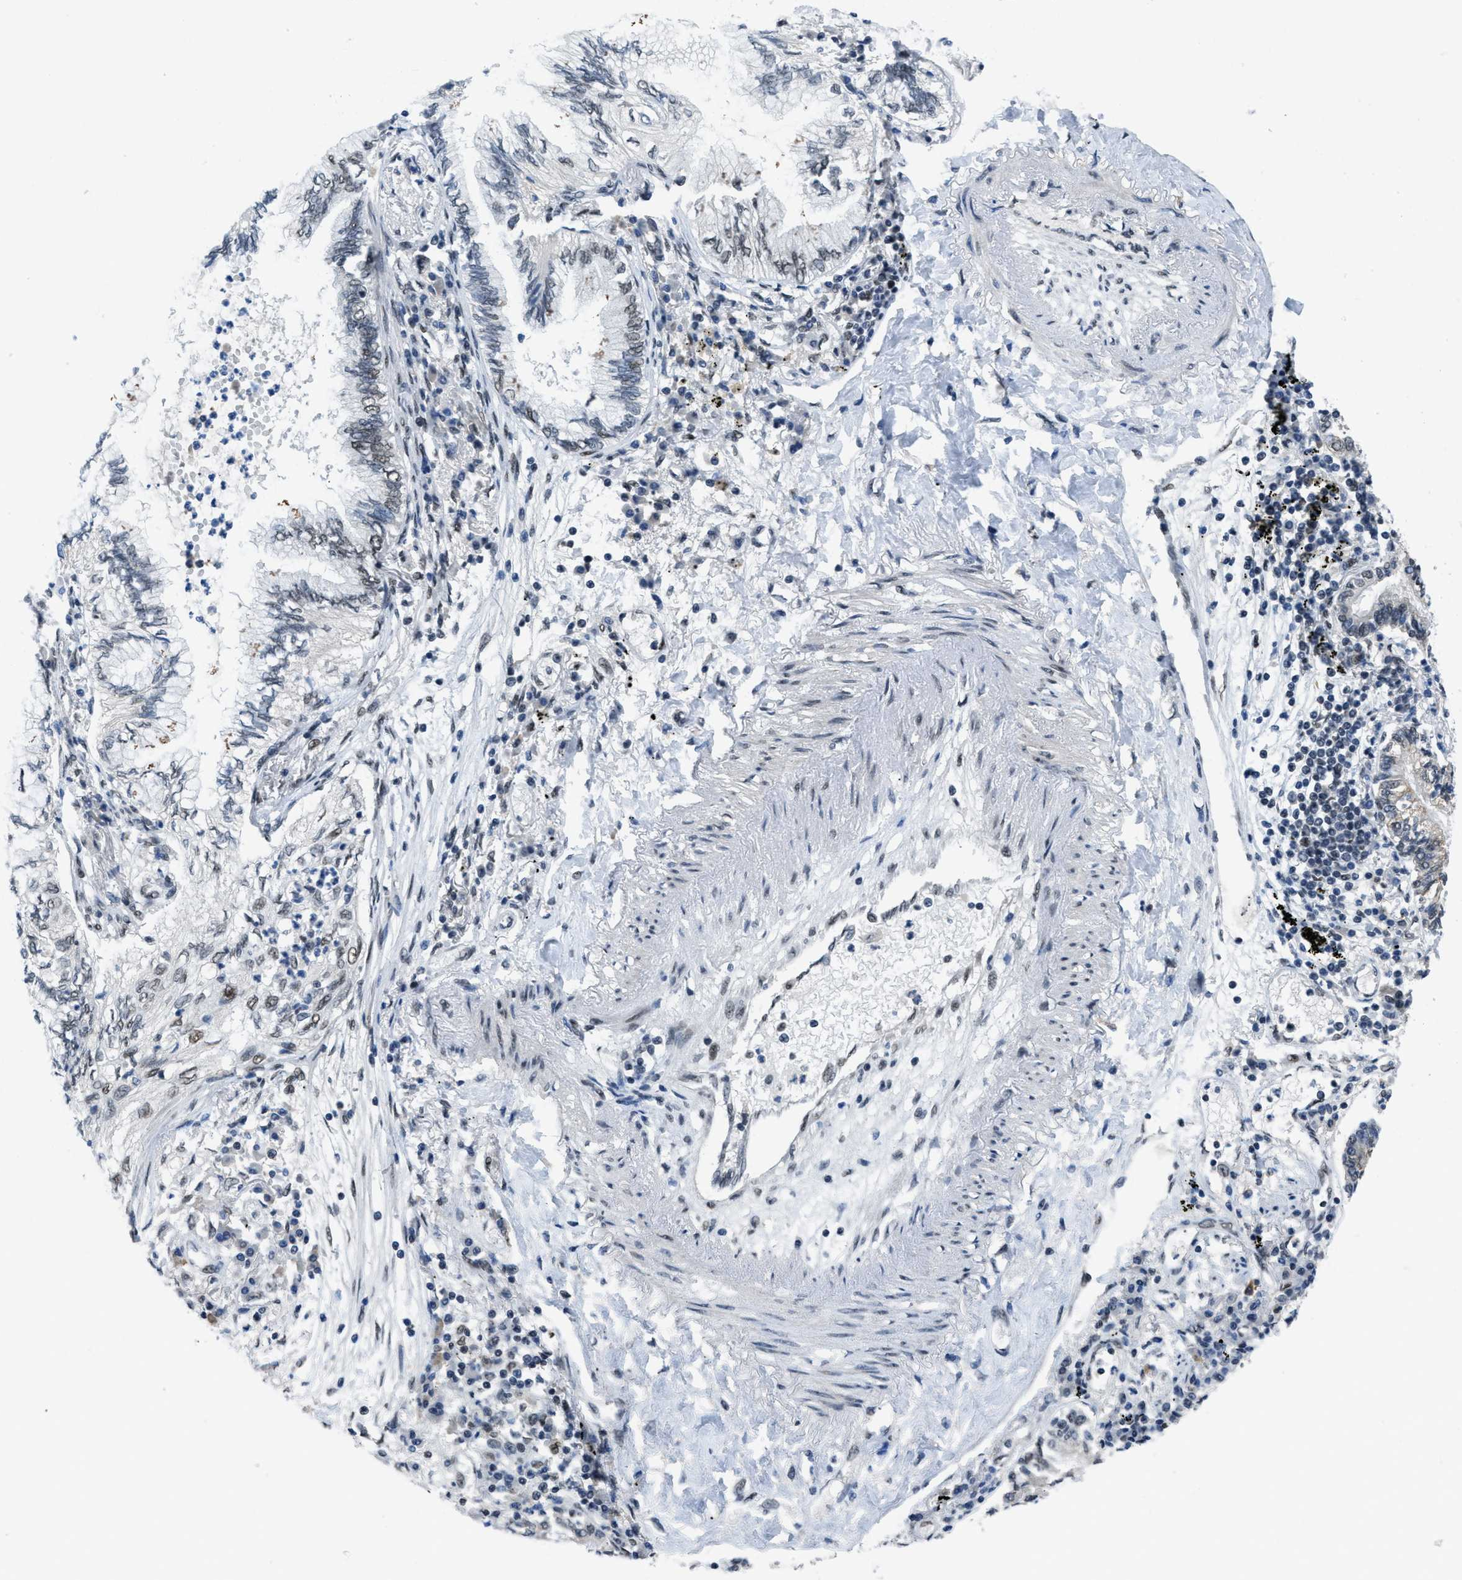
{"staining": {"intensity": "weak", "quantity": "25%-75%", "location": "nuclear"}, "tissue": "lung cancer", "cell_type": "Tumor cells", "image_type": "cancer", "snomed": [{"axis": "morphology", "description": "Normal tissue, NOS"}, {"axis": "morphology", "description": "Adenocarcinoma, NOS"}, {"axis": "topography", "description": "Bronchus"}, {"axis": "topography", "description": "Lung"}], "caption": "Protein staining displays weak nuclear positivity in approximately 25%-75% of tumor cells in lung adenocarcinoma. The staining is performed using DAB brown chromogen to label protein expression. The nuclei are counter-stained blue using hematoxylin.", "gene": "GATAD2B", "patient": {"sex": "female", "age": 70}}